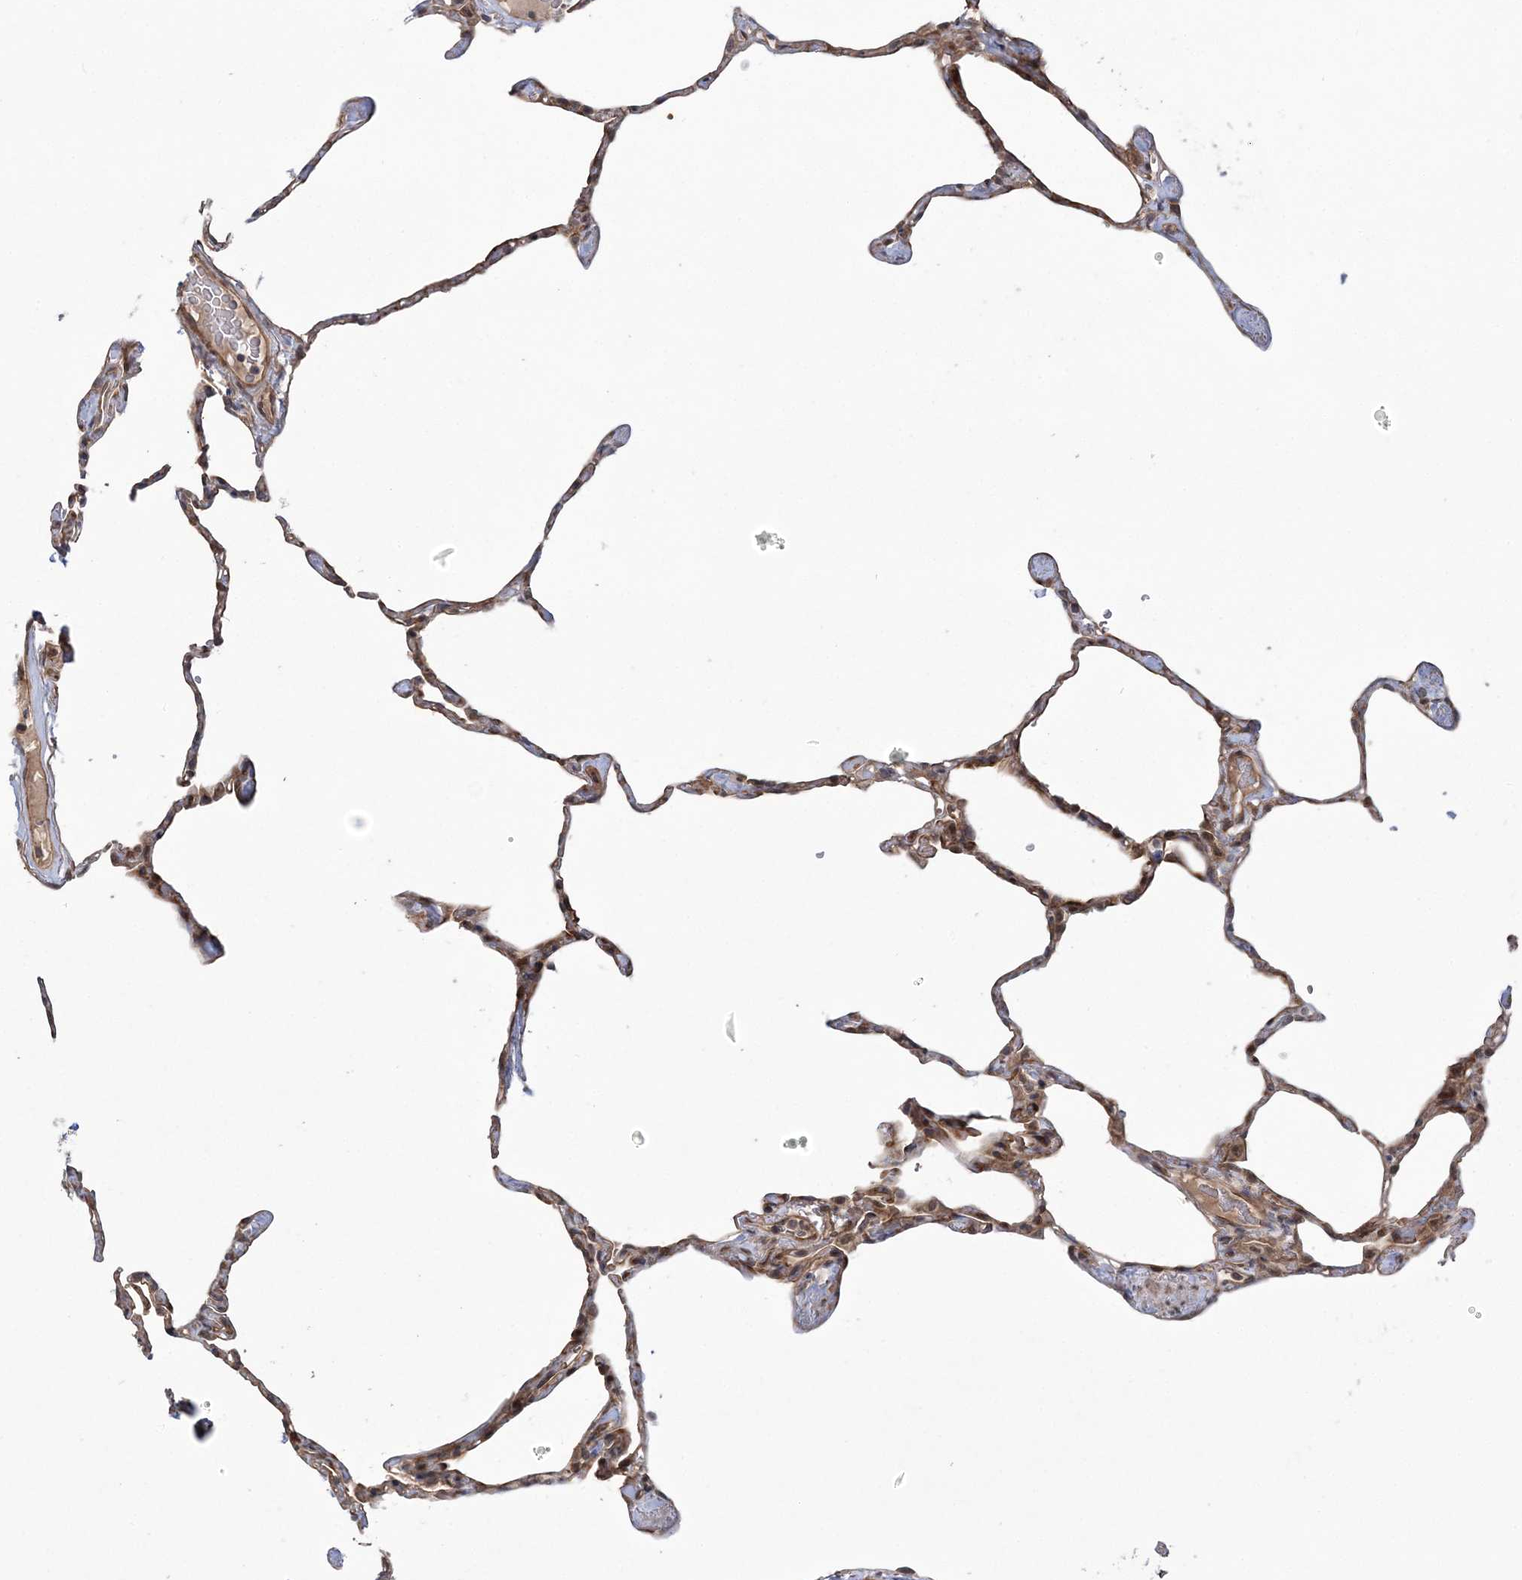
{"staining": {"intensity": "moderate", "quantity": "25%-75%", "location": "cytoplasmic/membranous,nuclear"}, "tissue": "lung", "cell_type": "Alveolar cells", "image_type": "normal", "snomed": [{"axis": "morphology", "description": "Normal tissue, NOS"}, {"axis": "topography", "description": "Lung"}], "caption": "Protein analysis of unremarkable lung demonstrates moderate cytoplasmic/membranous,nuclear positivity in approximately 25%-75% of alveolar cells.", "gene": "UBTD2", "patient": {"sex": "male", "age": 65}}